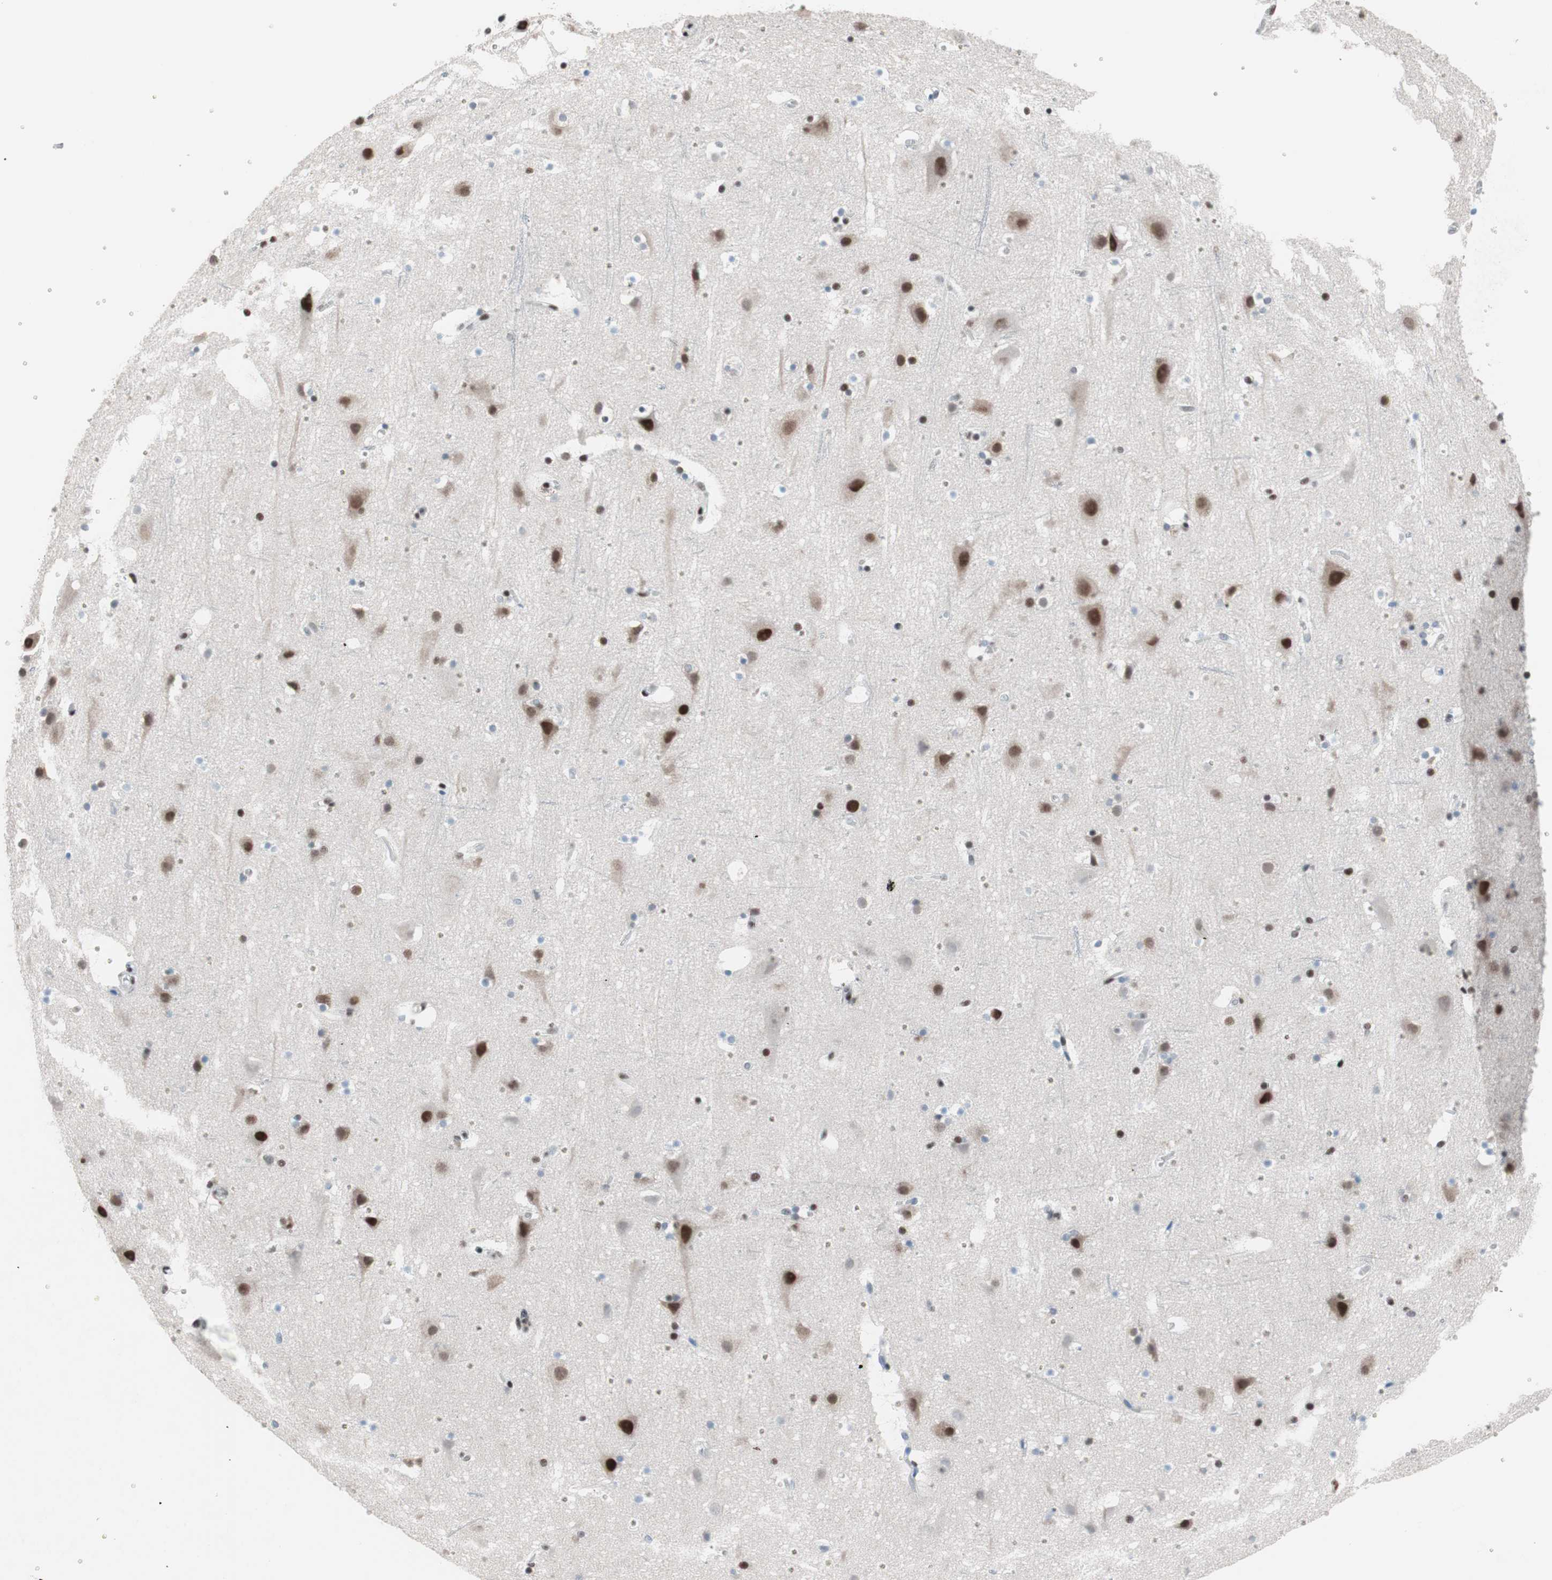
{"staining": {"intensity": "negative", "quantity": "none", "location": "none"}, "tissue": "cerebral cortex", "cell_type": "Endothelial cells", "image_type": "normal", "snomed": [{"axis": "morphology", "description": "Normal tissue, NOS"}, {"axis": "topography", "description": "Cerebral cortex"}], "caption": "Image shows no protein staining in endothelial cells of unremarkable cerebral cortex.", "gene": "ARID1A", "patient": {"sex": "male", "age": 45}}